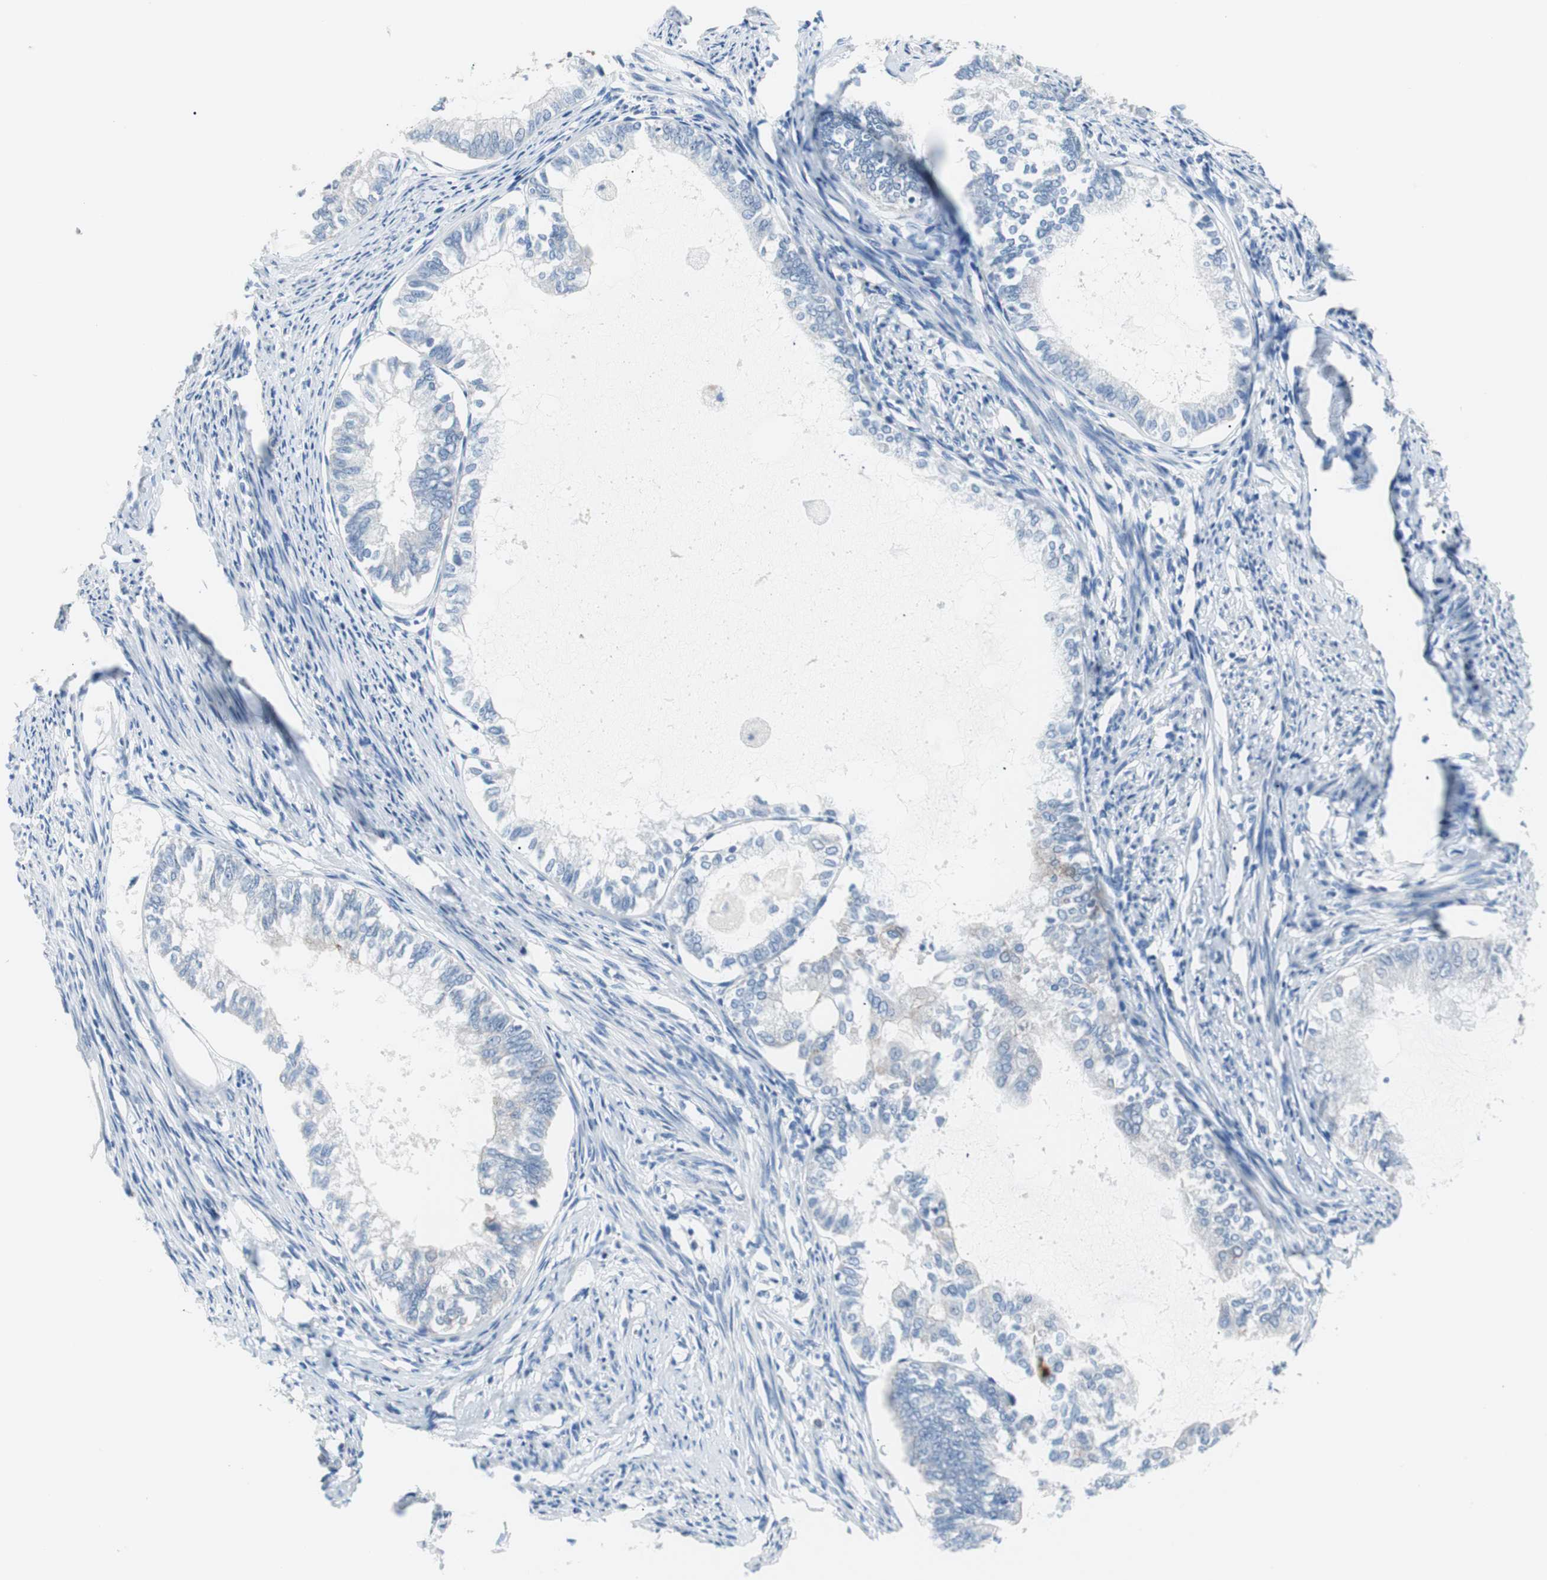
{"staining": {"intensity": "negative", "quantity": "none", "location": "none"}, "tissue": "endometrial cancer", "cell_type": "Tumor cells", "image_type": "cancer", "snomed": [{"axis": "morphology", "description": "Adenocarcinoma, NOS"}, {"axis": "topography", "description": "Endometrium"}], "caption": "The micrograph displays no staining of tumor cells in endometrial cancer (adenocarcinoma).", "gene": "VIL1", "patient": {"sex": "female", "age": 86}}